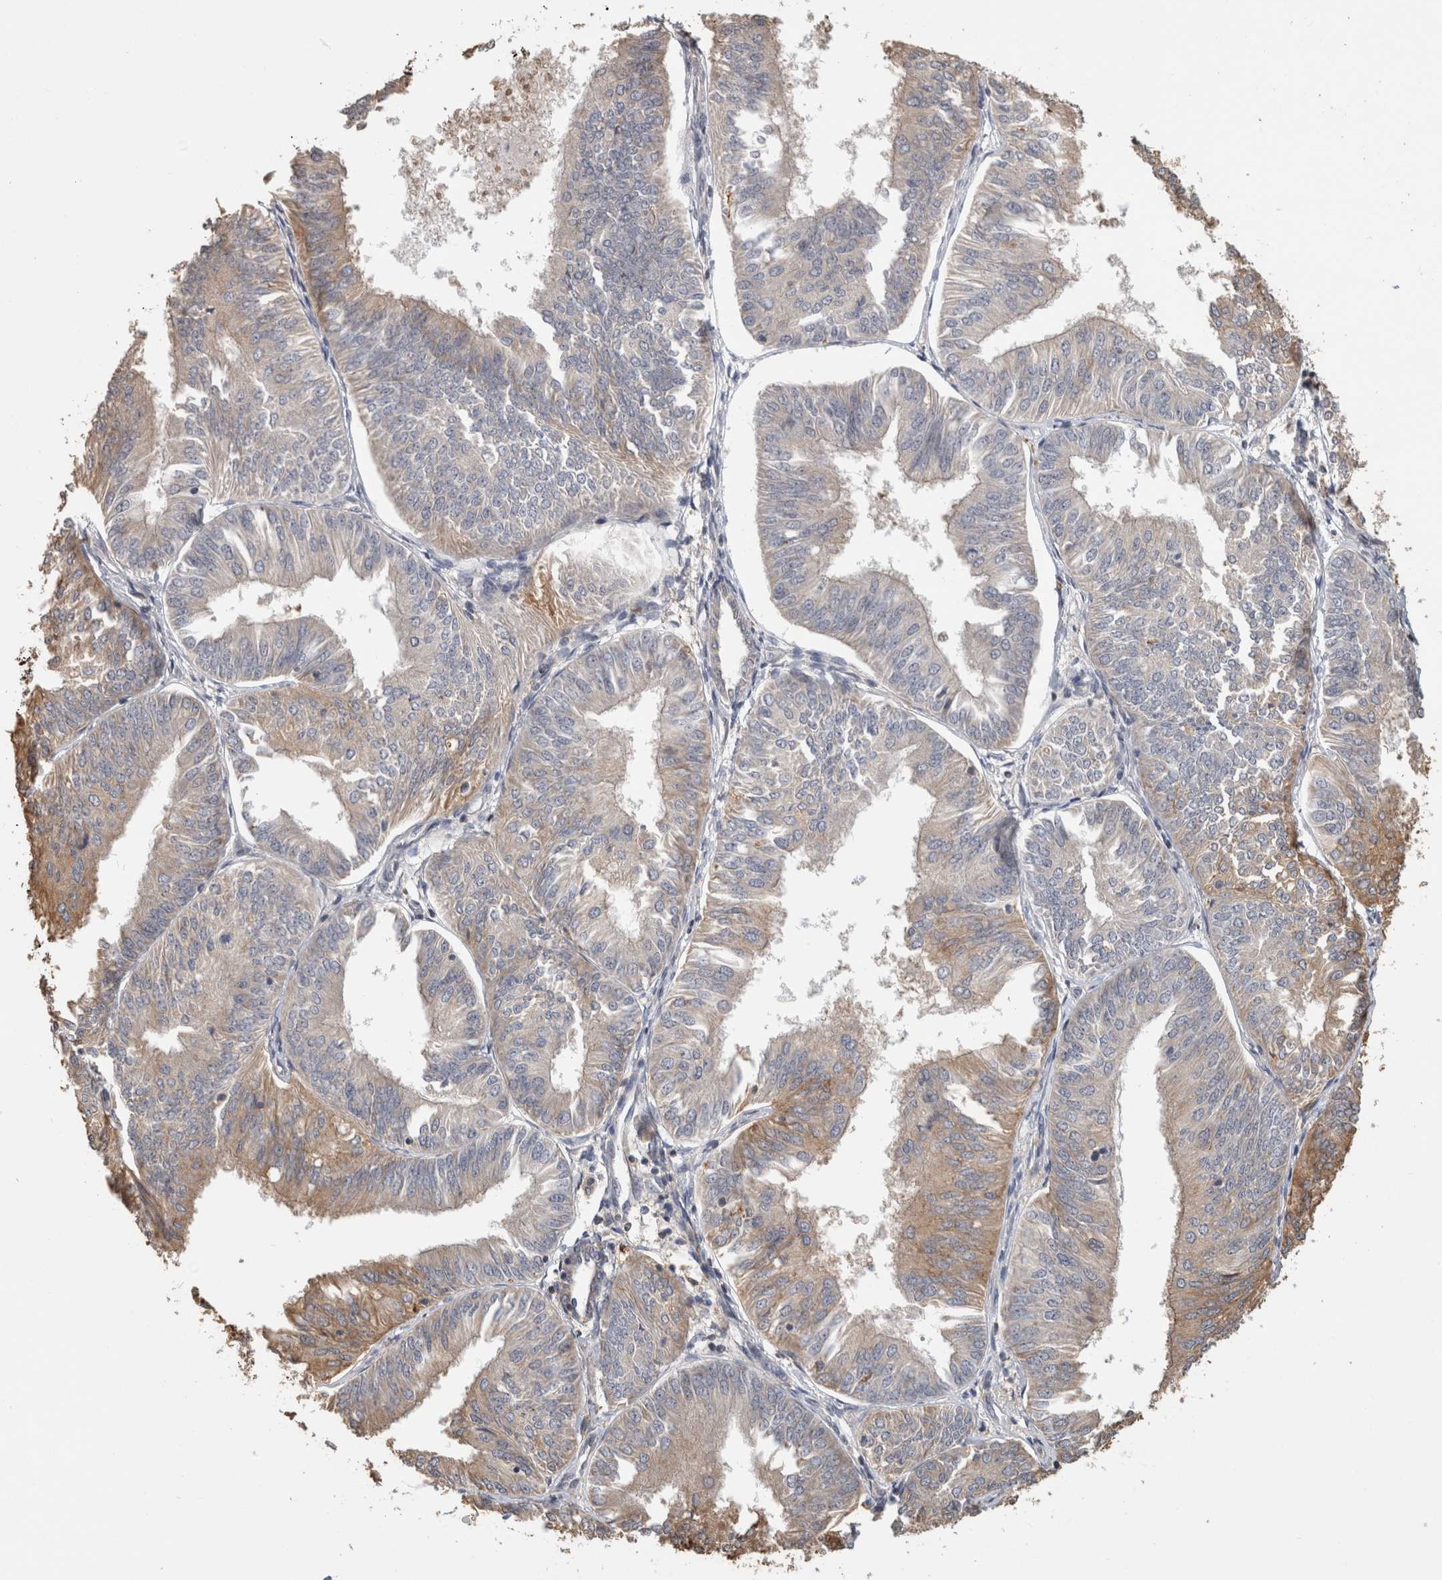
{"staining": {"intensity": "moderate", "quantity": "25%-75%", "location": "cytoplasmic/membranous"}, "tissue": "endometrial cancer", "cell_type": "Tumor cells", "image_type": "cancer", "snomed": [{"axis": "morphology", "description": "Adenocarcinoma, NOS"}, {"axis": "topography", "description": "Endometrium"}], "caption": "The histopathology image demonstrates immunohistochemical staining of endometrial cancer (adenocarcinoma). There is moderate cytoplasmic/membranous expression is identified in approximately 25%-75% of tumor cells.", "gene": "CLIP1", "patient": {"sex": "female", "age": 58}}